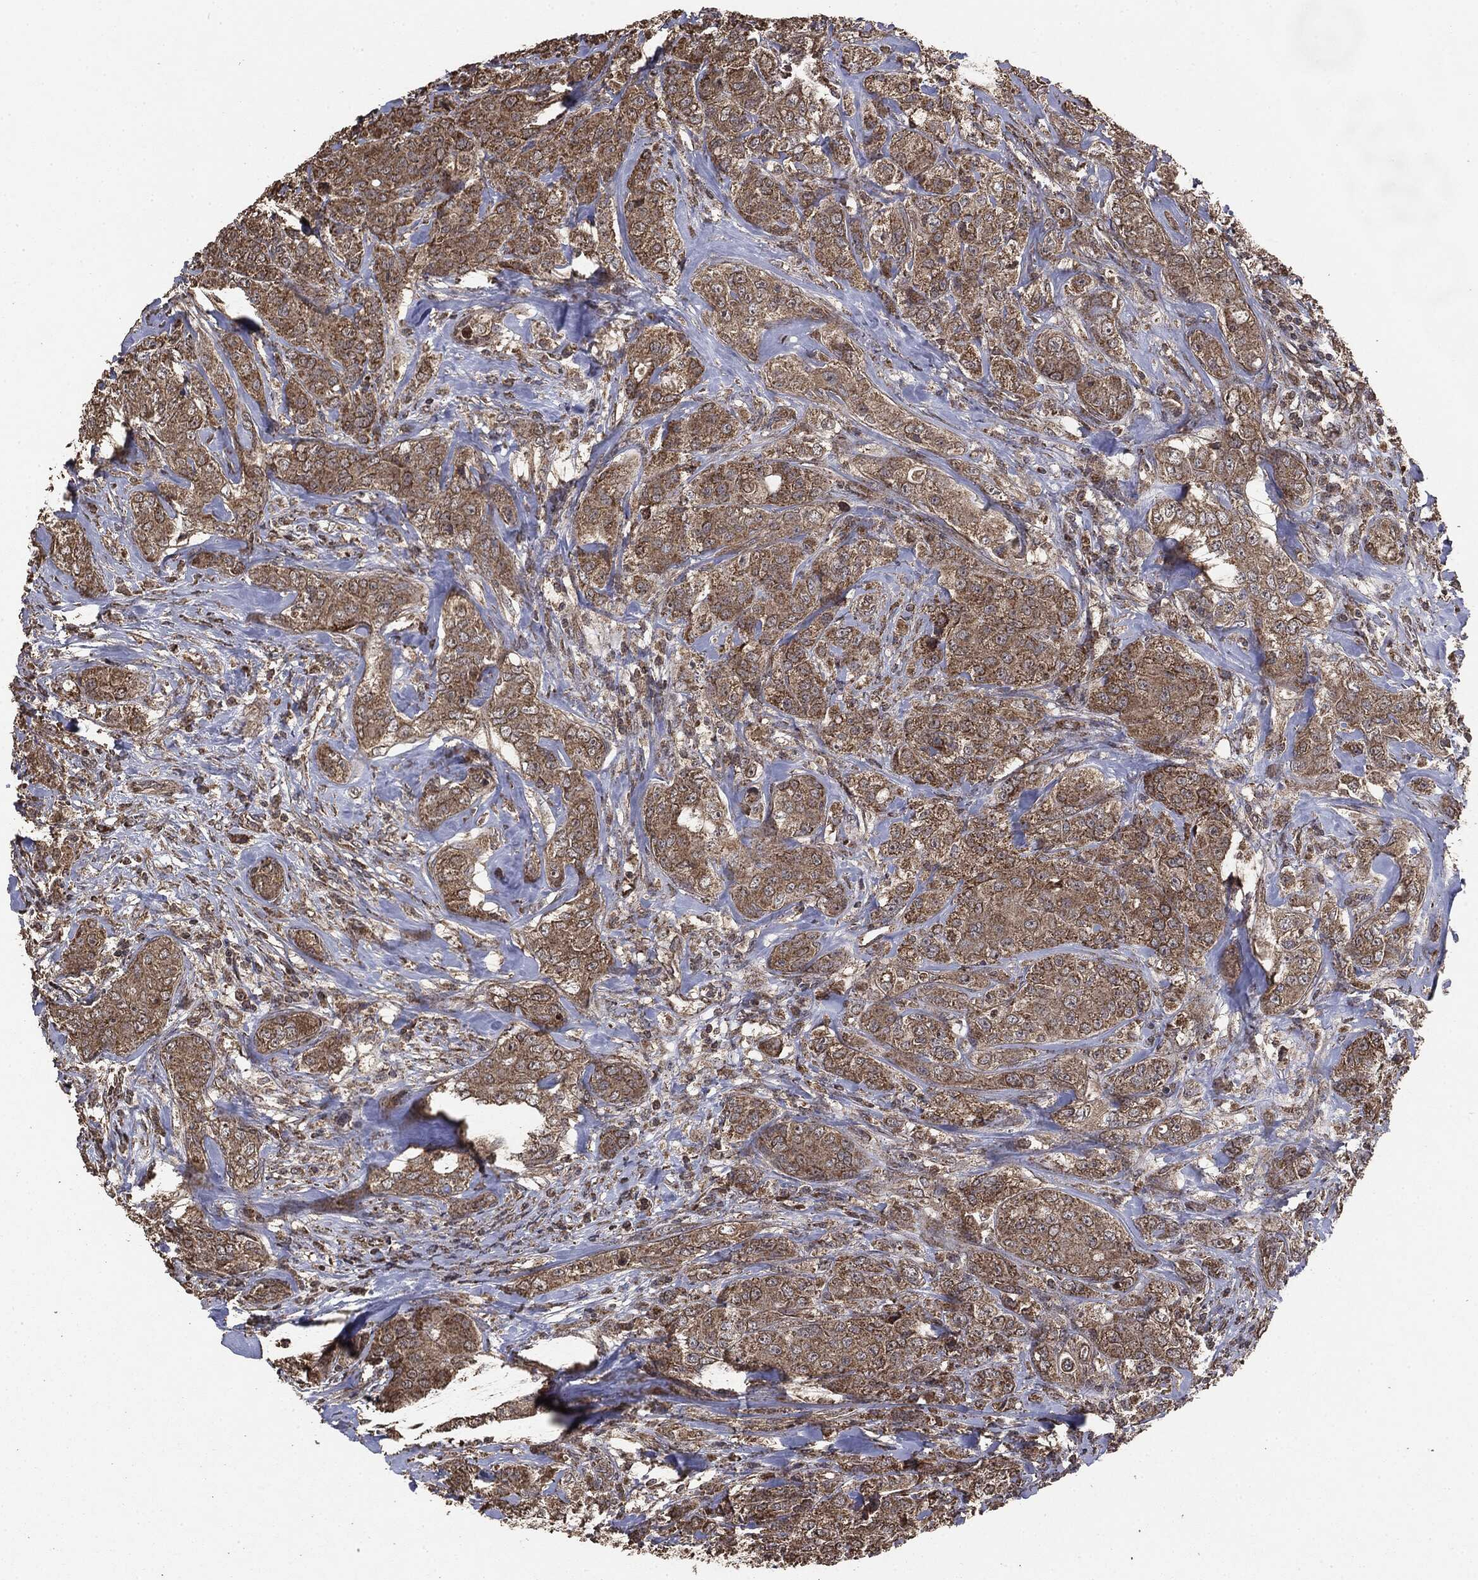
{"staining": {"intensity": "moderate", "quantity": ">75%", "location": "cytoplasmic/membranous"}, "tissue": "breast cancer", "cell_type": "Tumor cells", "image_type": "cancer", "snomed": [{"axis": "morphology", "description": "Normal tissue, NOS"}, {"axis": "morphology", "description": "Duct carcinoma"}, {"axis": "topography", "description": "Breast"}], "caption": "Tumor cells demonstrate moderate cytoplasmic/membranous positivity in approximately >75% of cells in breast cancer.", "gene": "MTOR", "patient": {"sex": "female", "age": 43}}